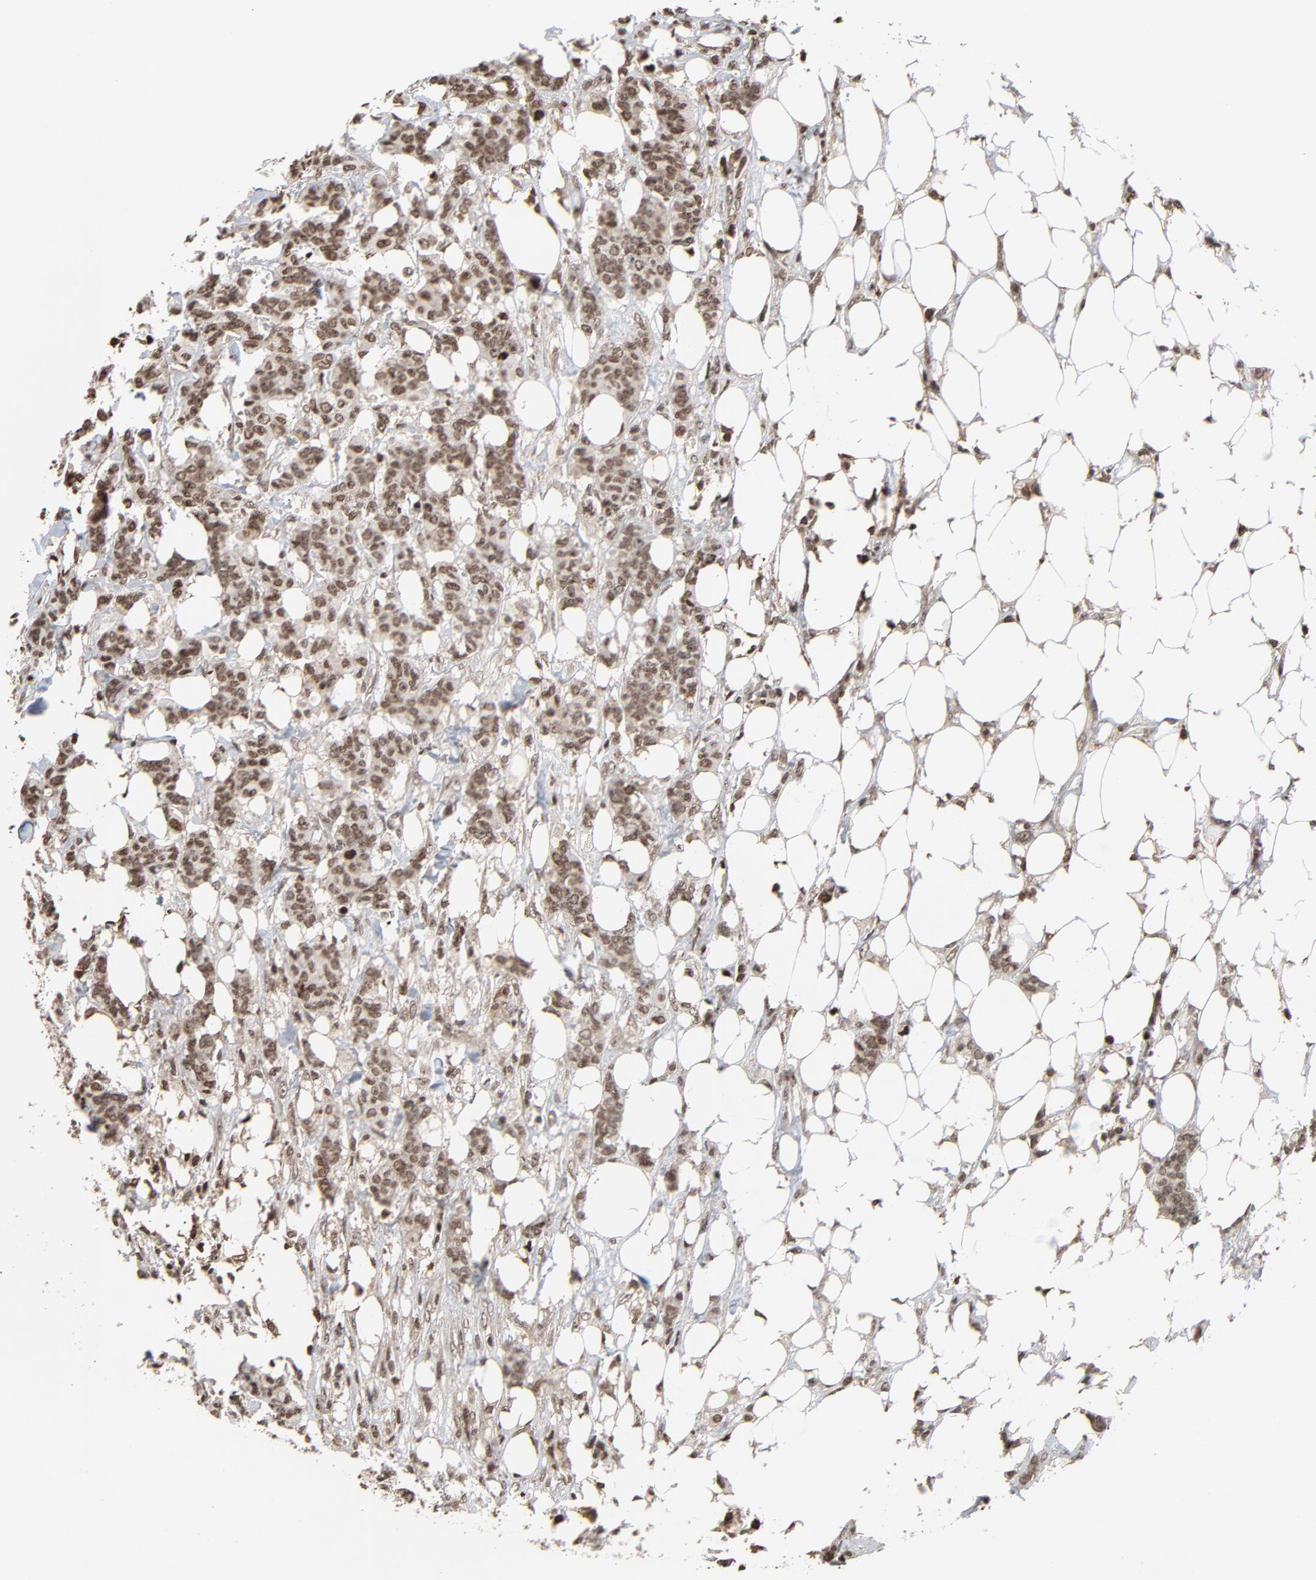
{"staining": {"intensity": "strong", "quantity": ">75%", "location": "nuclear"}, "tissue": "breast cancer", "cell_type": "Tumor cells", "image_type": "cancer", "snomed": [{"axis": "morphology", "description": "Duct carcinoma"}, {"axis": "topography", "description": "Breast"}], "caption": "IHC (DAB (3,3'-diaminobenzidine)) staining of breast cancer (intraductal carcinoma) shows strong nuclear protein positivity in about >75% of tumor cells. Nuclei are stained in blue.", "gene": "RPS6KA3", "patient": {"sex": "female", "age": 40}}